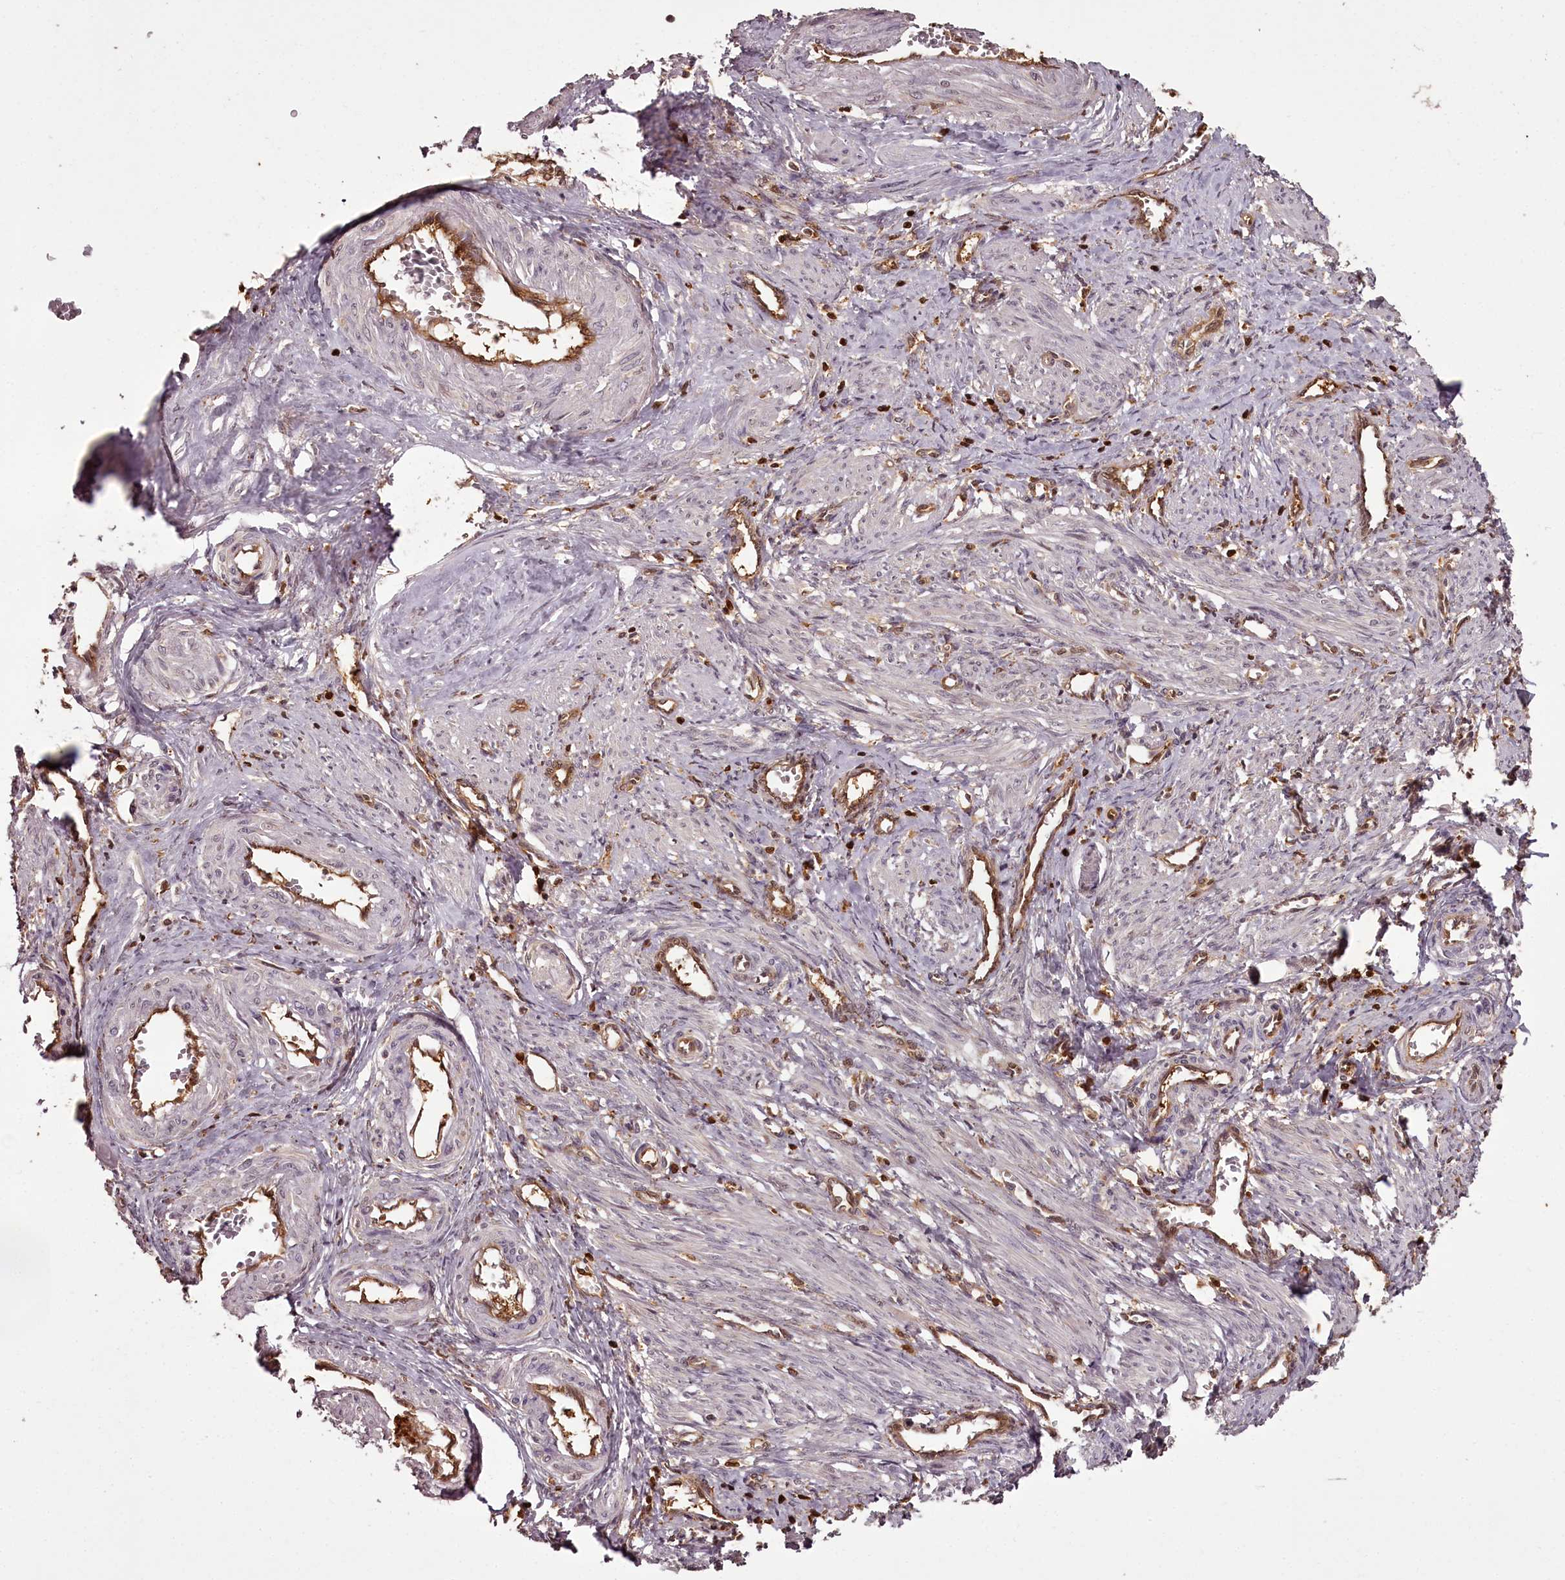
{"staining": {"intensity": "weak", "quantity": "25%-75%", "location": "nuclear"}, "tissue": "smooth muscle", "cell_type": "Smooth muscle cells", "image_type": "normal", "snomed": [{"axis": "morphology", "description": "Normal tissue, NOS"}, {"axis": "topography", "description": "Endometrium"}], "caption": "Smooth muscle stained with IHC shows weak nuclear positivity in approximately 25%-75% of smooth muscle cells.", "gene": "NPRL2", "patient": {"sex": "female", "age": 33}}